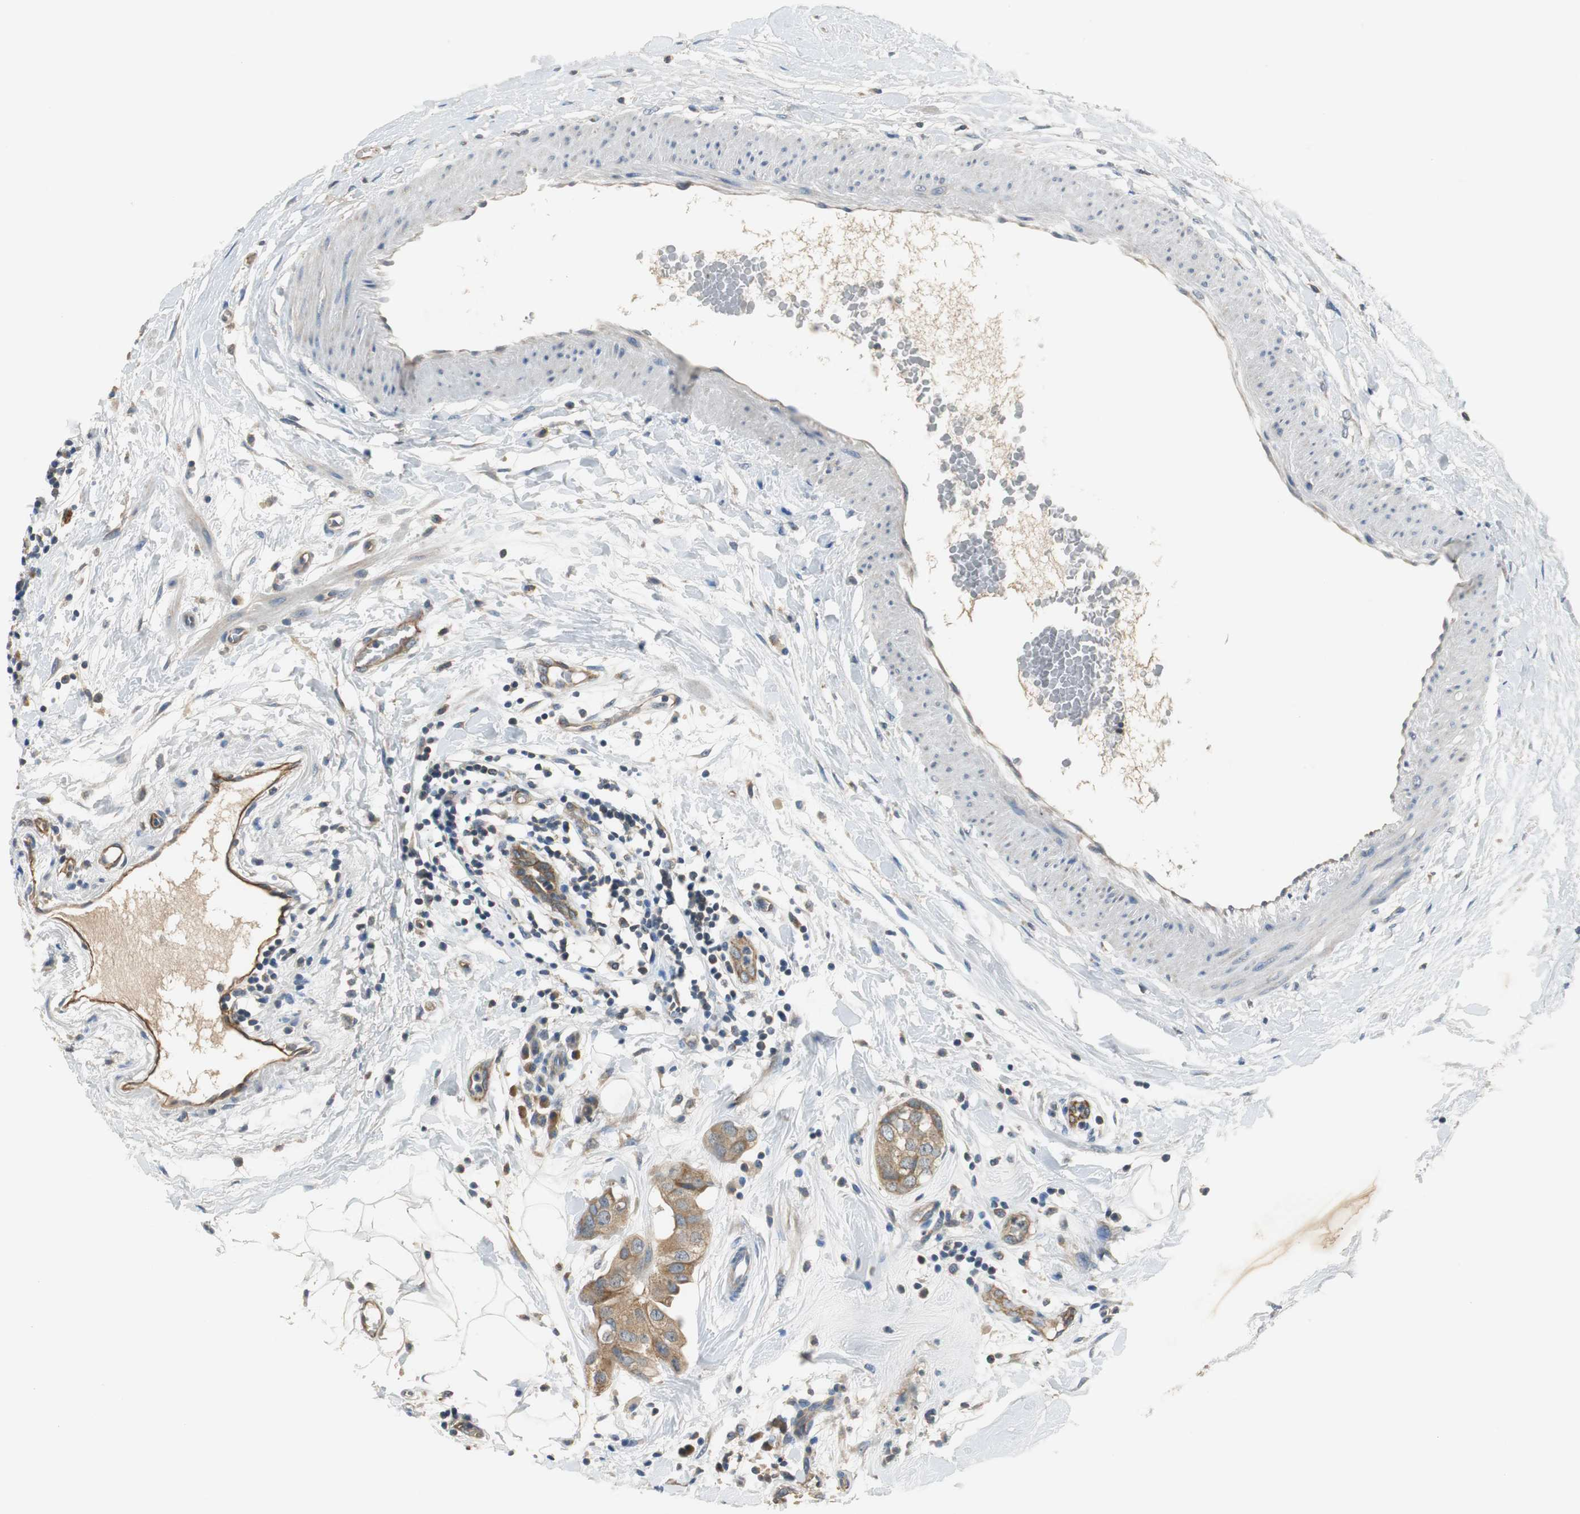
{"staining": {"intensity": "moderate", "quantity": ">75%", "location": "cytoplasmic/membranous"}, "tissue": "breast cancer", "cell_type": "Tumor cells", "image_type": "cancer", "snomed": [{"axis": "morphology", "description": "Duct carcinoma"}, {"axis": "topography", "description": "Breast"}], "caption": "Protein expression analysis of breast cancer demonstrates moderate cytoplasmic/membranous expression in about >75% of tumor cells. (Stains: DAB (3,3'-diaminobenzidine) in brown, nuclei in blue, Microscopy: brightfield microscopy at high magnification).", "gene": "MTIF2", "patient": {"sex": "female", "age": 40}}